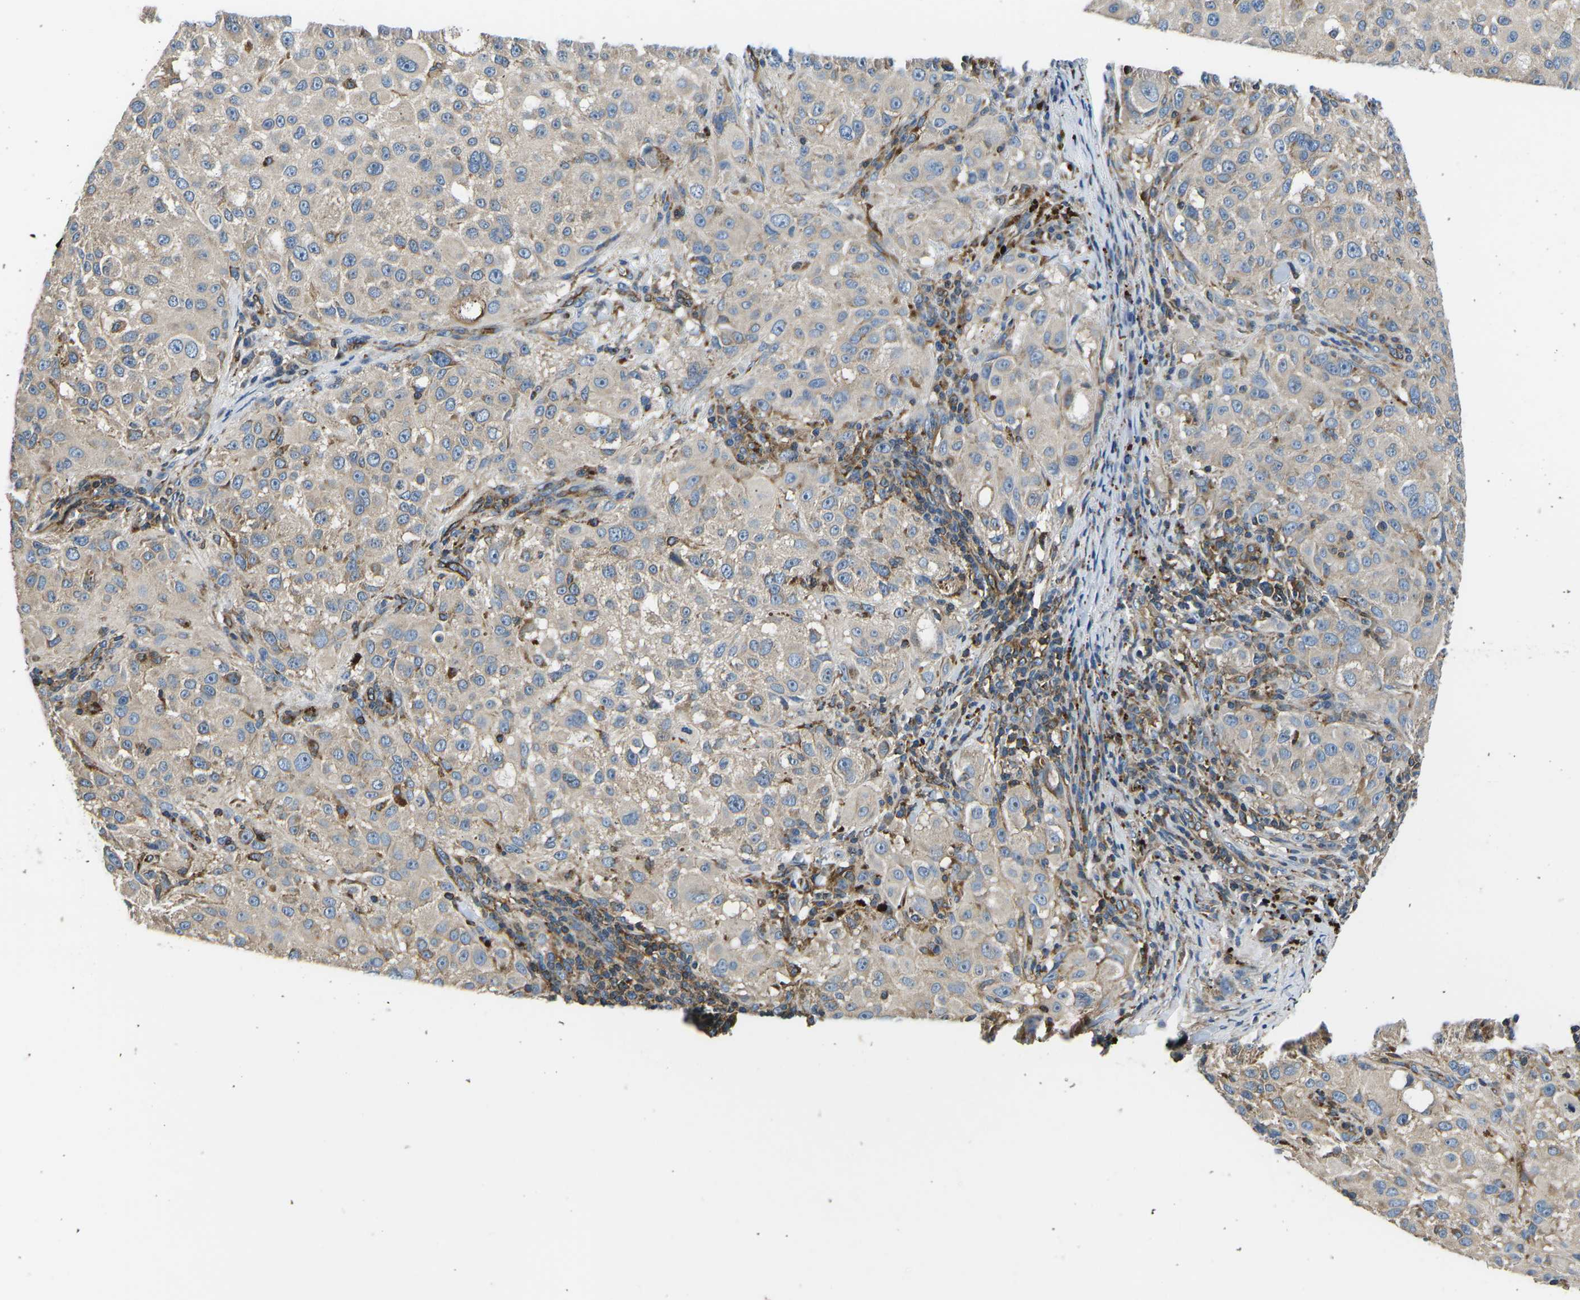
{"staining": {"intensity": "weak", "quantity": ">75%", "location": "cytoplasmic/membranous"}, "tissue": "melanoma", "cell_type": "Tumor cells", "image_type": "cancer", "snomed": [{"axis": "morphology", "description": "Necrosis, NOS"}, {"axis": "morphology", "description": "Malignant melanoma, NOS"}, {"axis": "topography", "description": "Skin"}], "caption": "Weak cytoplasmic/membranous protein staining is identified in about >75% of tumor cells in malignant melanoma.", "gene": "KCNJ15", "patient": {"sex": "female", "age": 87}}